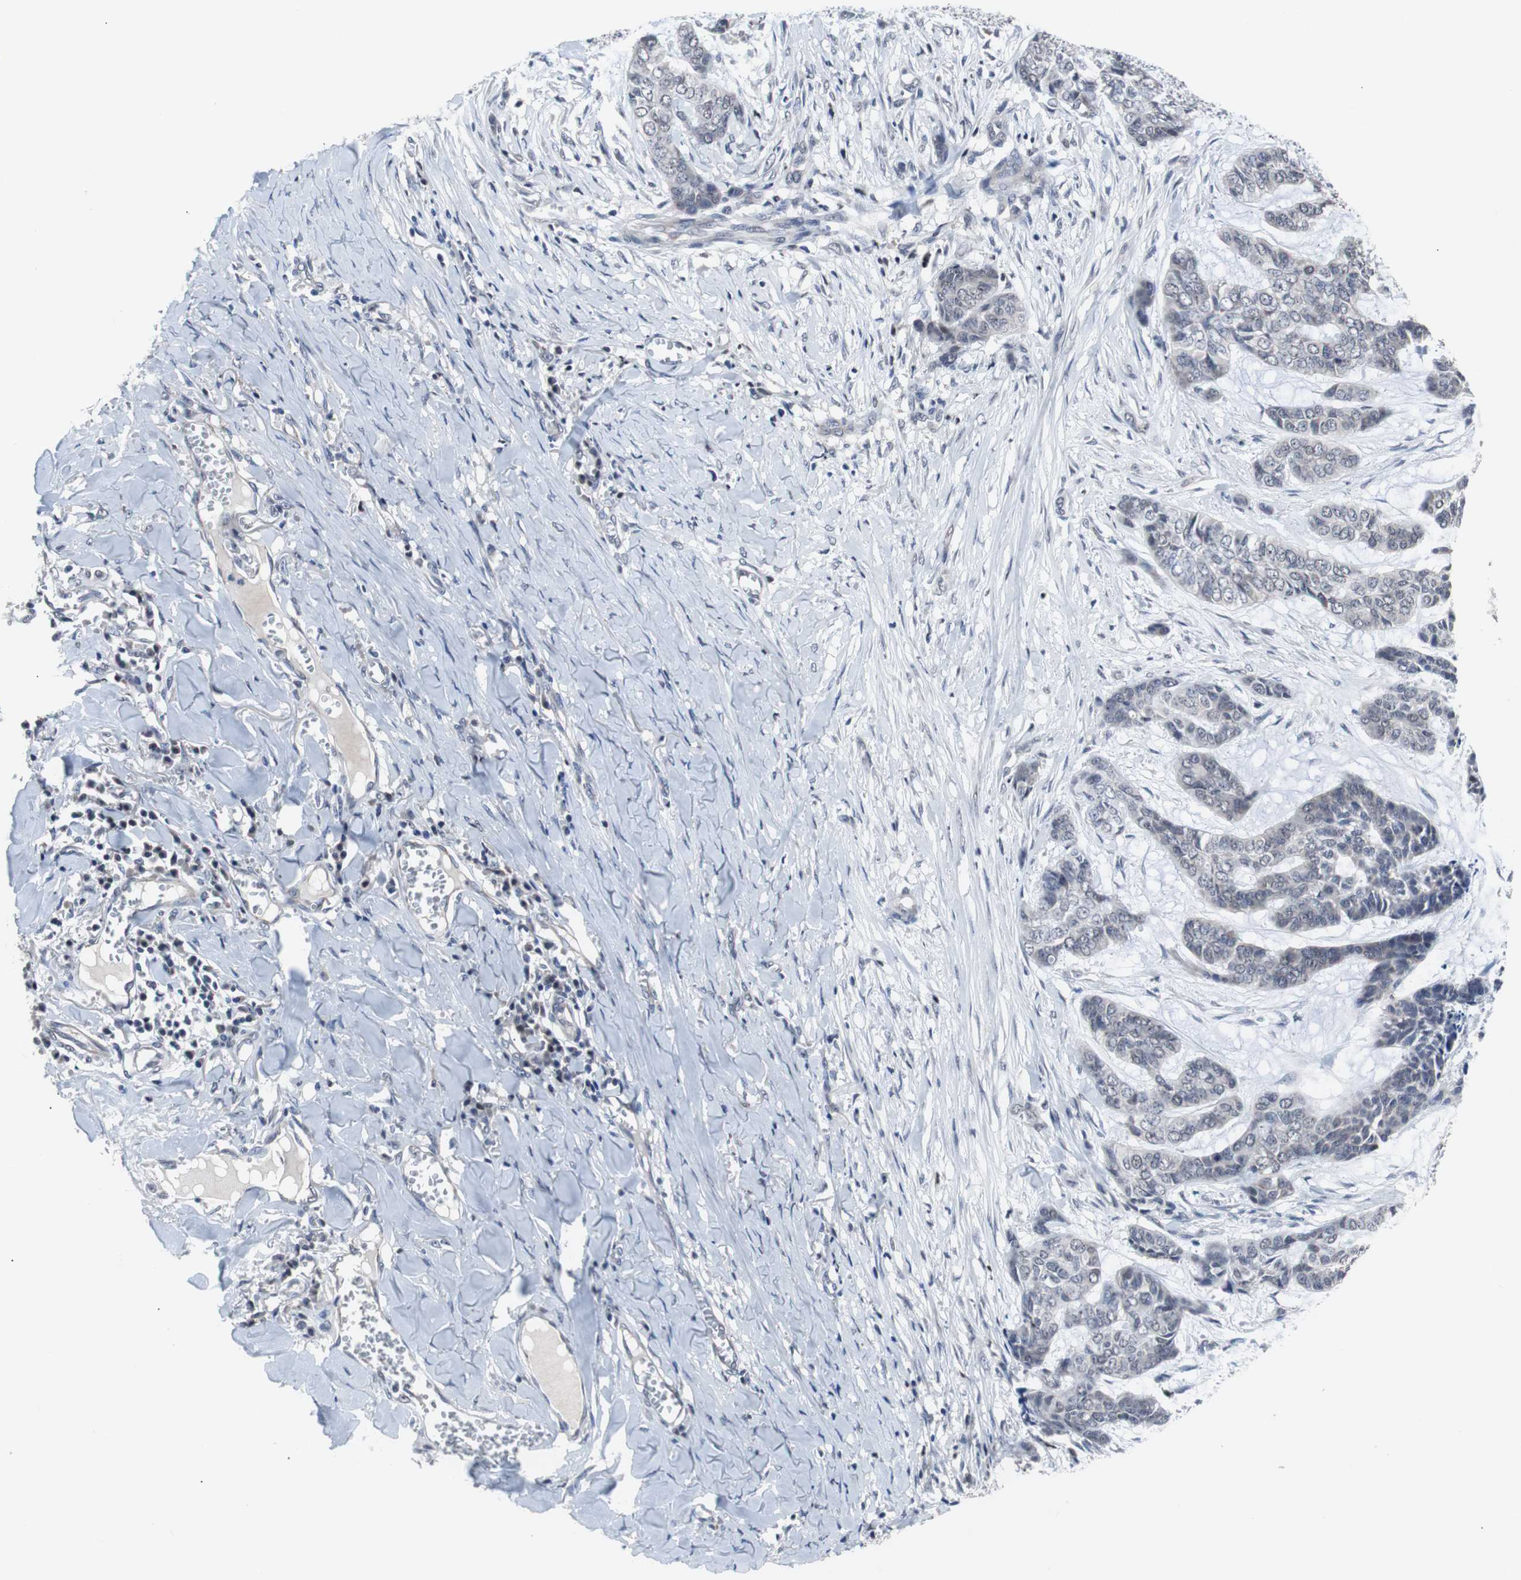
{"staining": {"intensity": "negative", "quantity": "none", "location": "none"}, "tissue": "skin cancer", "cell_type": "Tumor cells", "image_type": "cancer", "snomed": [{"axis": "morphology", "description": "Basal cell carcinoma"}, {"axis": "topography", "description": "Skin"}], "caption": "Tumor cells show no significant protein positivity in skin cancer (basal cell carcinoma).", "gene": "RBM47", "patient": {"sex": "female", "age": 64}}